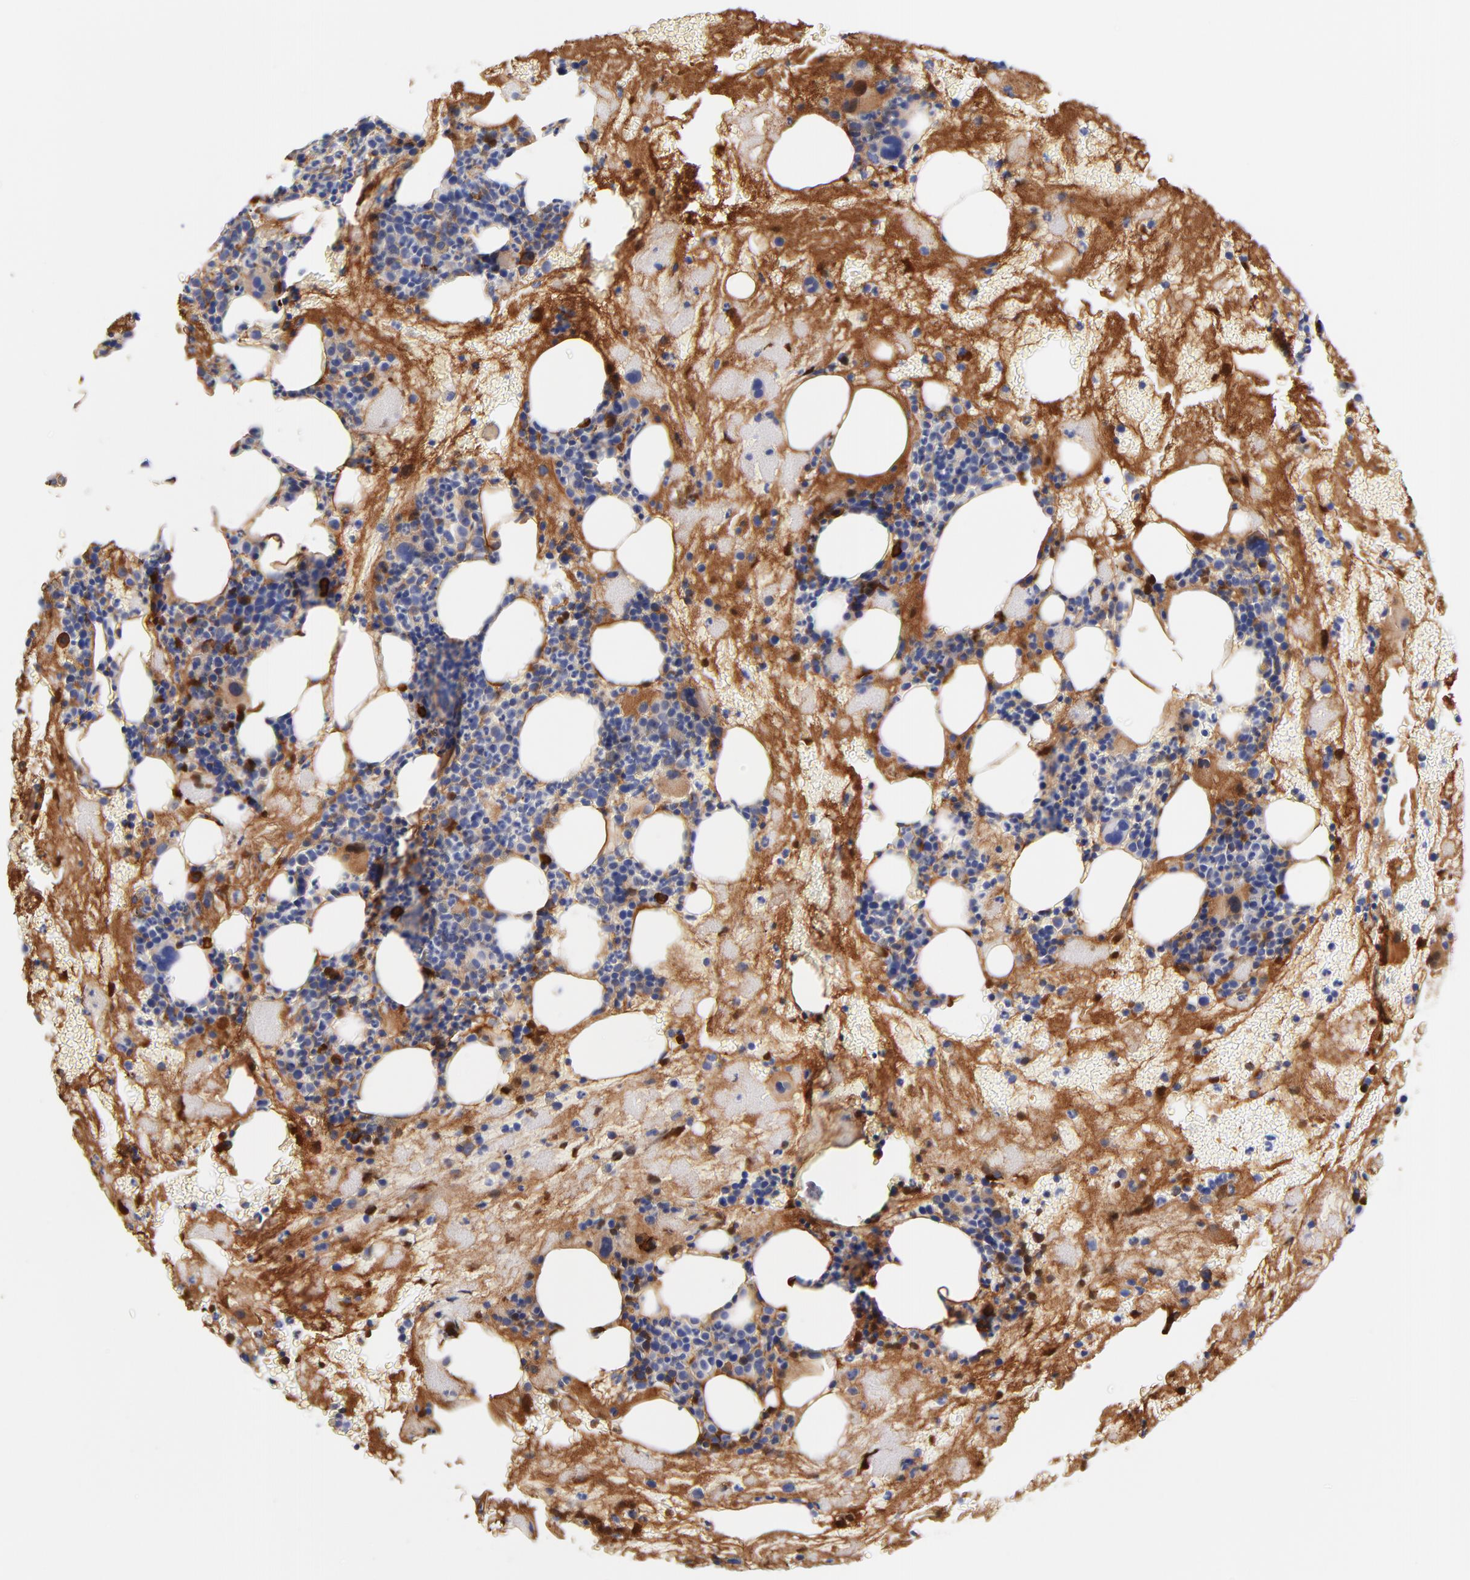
{"staining": {"intensity": "strong", "quantity": "<25%", "location": "cytoplasmic/membranous"}, "tissue": "bone marrow", "cell_type": "Hematopoietic cells", "image_type": "normal", "snomed": [{"axis": "morphology", "description": "Normal tissue, NOS"}, {"axis": "topography", "description": "Bone marrow"}], "caption": "A micrograph of bone marrow stained for a protein displays strong cytoplasmic/membranous brown staining in hematopoietic cells.", "gene": "IGLV3", "patient": {"sex": "male", "age": 76}}